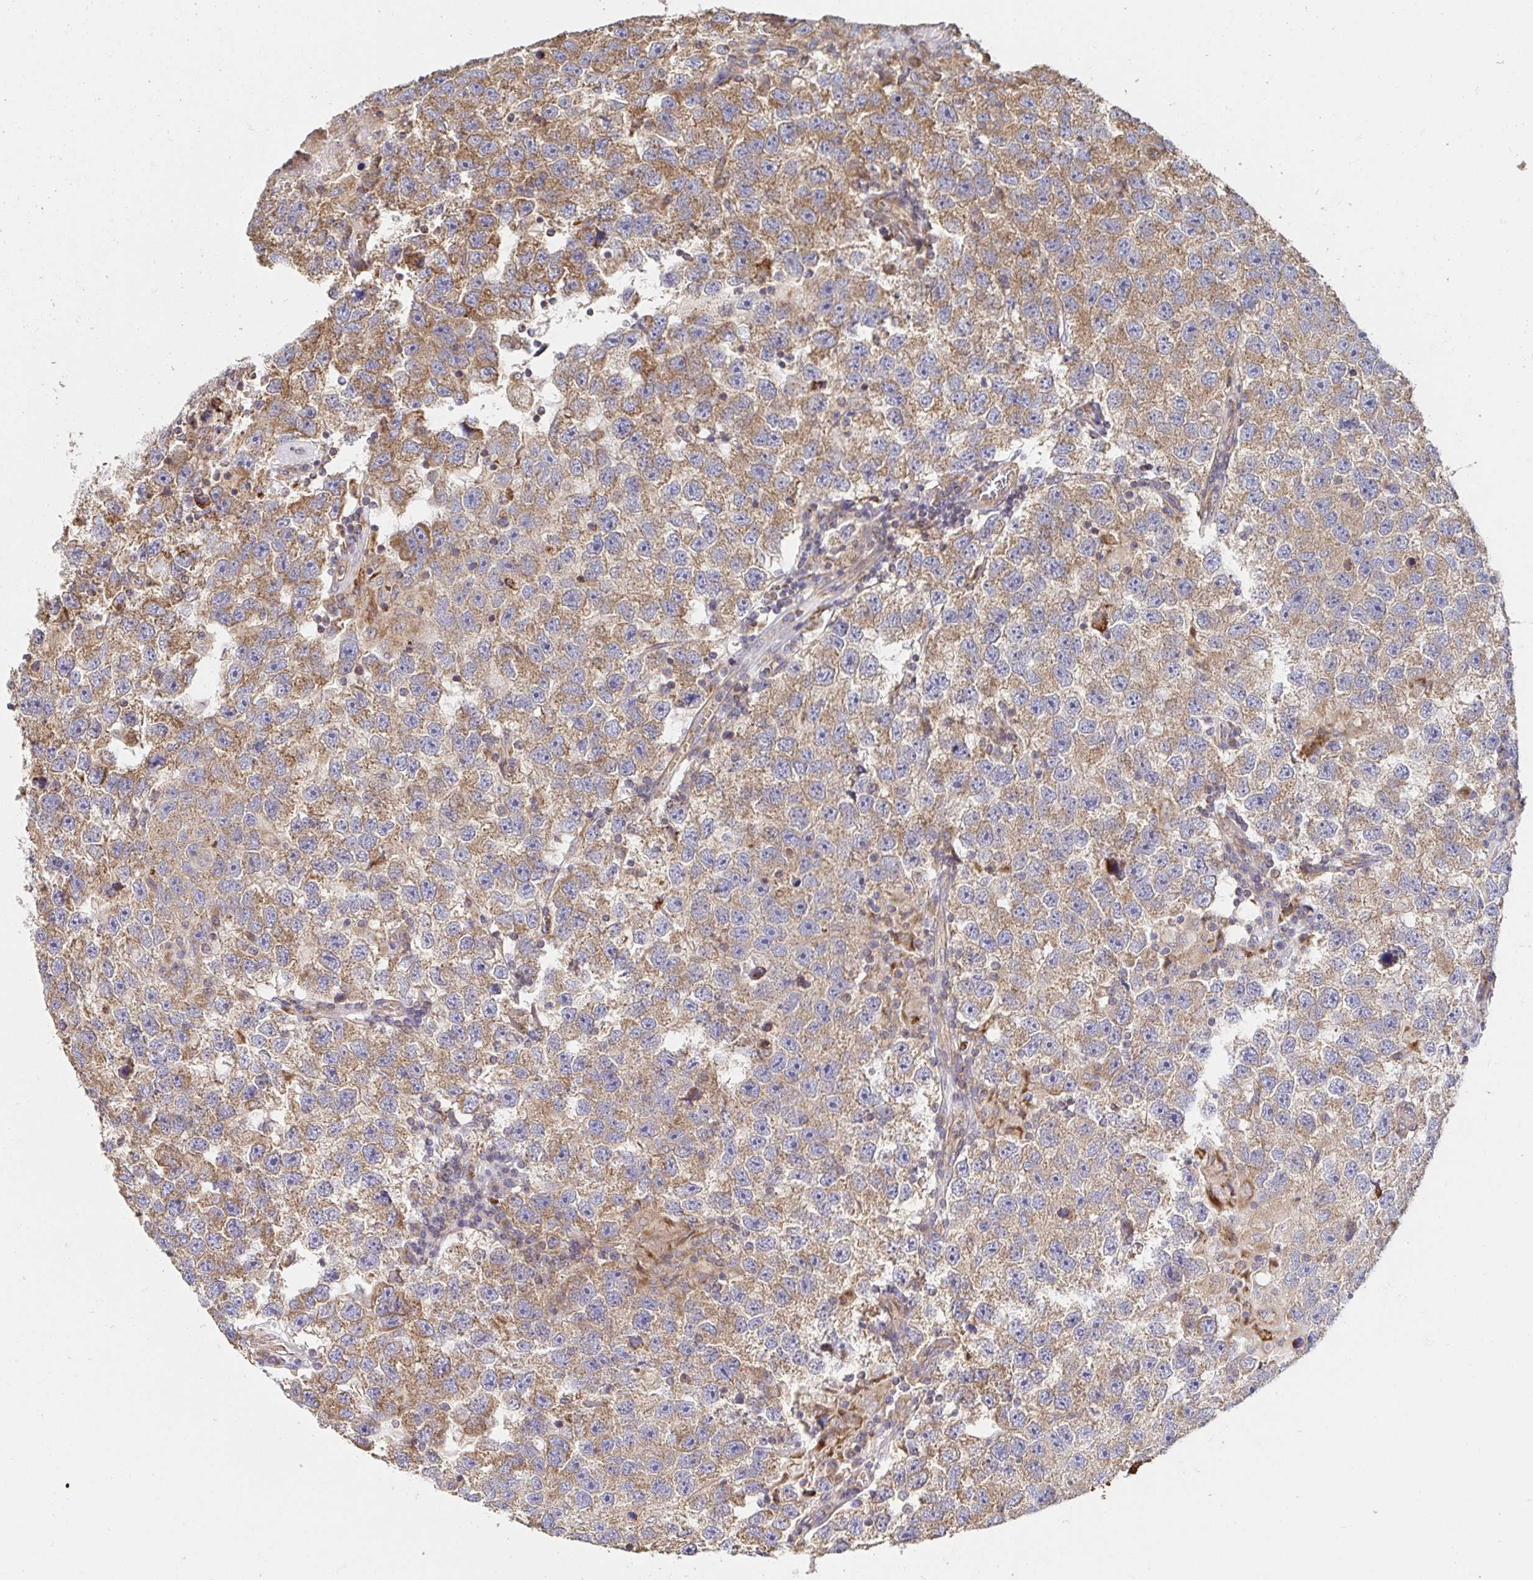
{"staining": {"intensity": "moderate", "quantity": ">75%", "location": "cytoplasmic/membranous"}, "tissue": "testis cancer", "cell_type": "Tumor cells", "image_type": "cancer", "snomed": [{"axis": "morphology", "description": "Seminoma, NOS"}, {"axis": "topography", "description": "Testis"}], "caption": "IHC of human testis seminoma exhibits medium levels of moderate cytoplasmic/membranous positivity in approximately >75% of tumor cells.", "gene": "APBB1", "patient": {"sex": "male", "age": 26}}